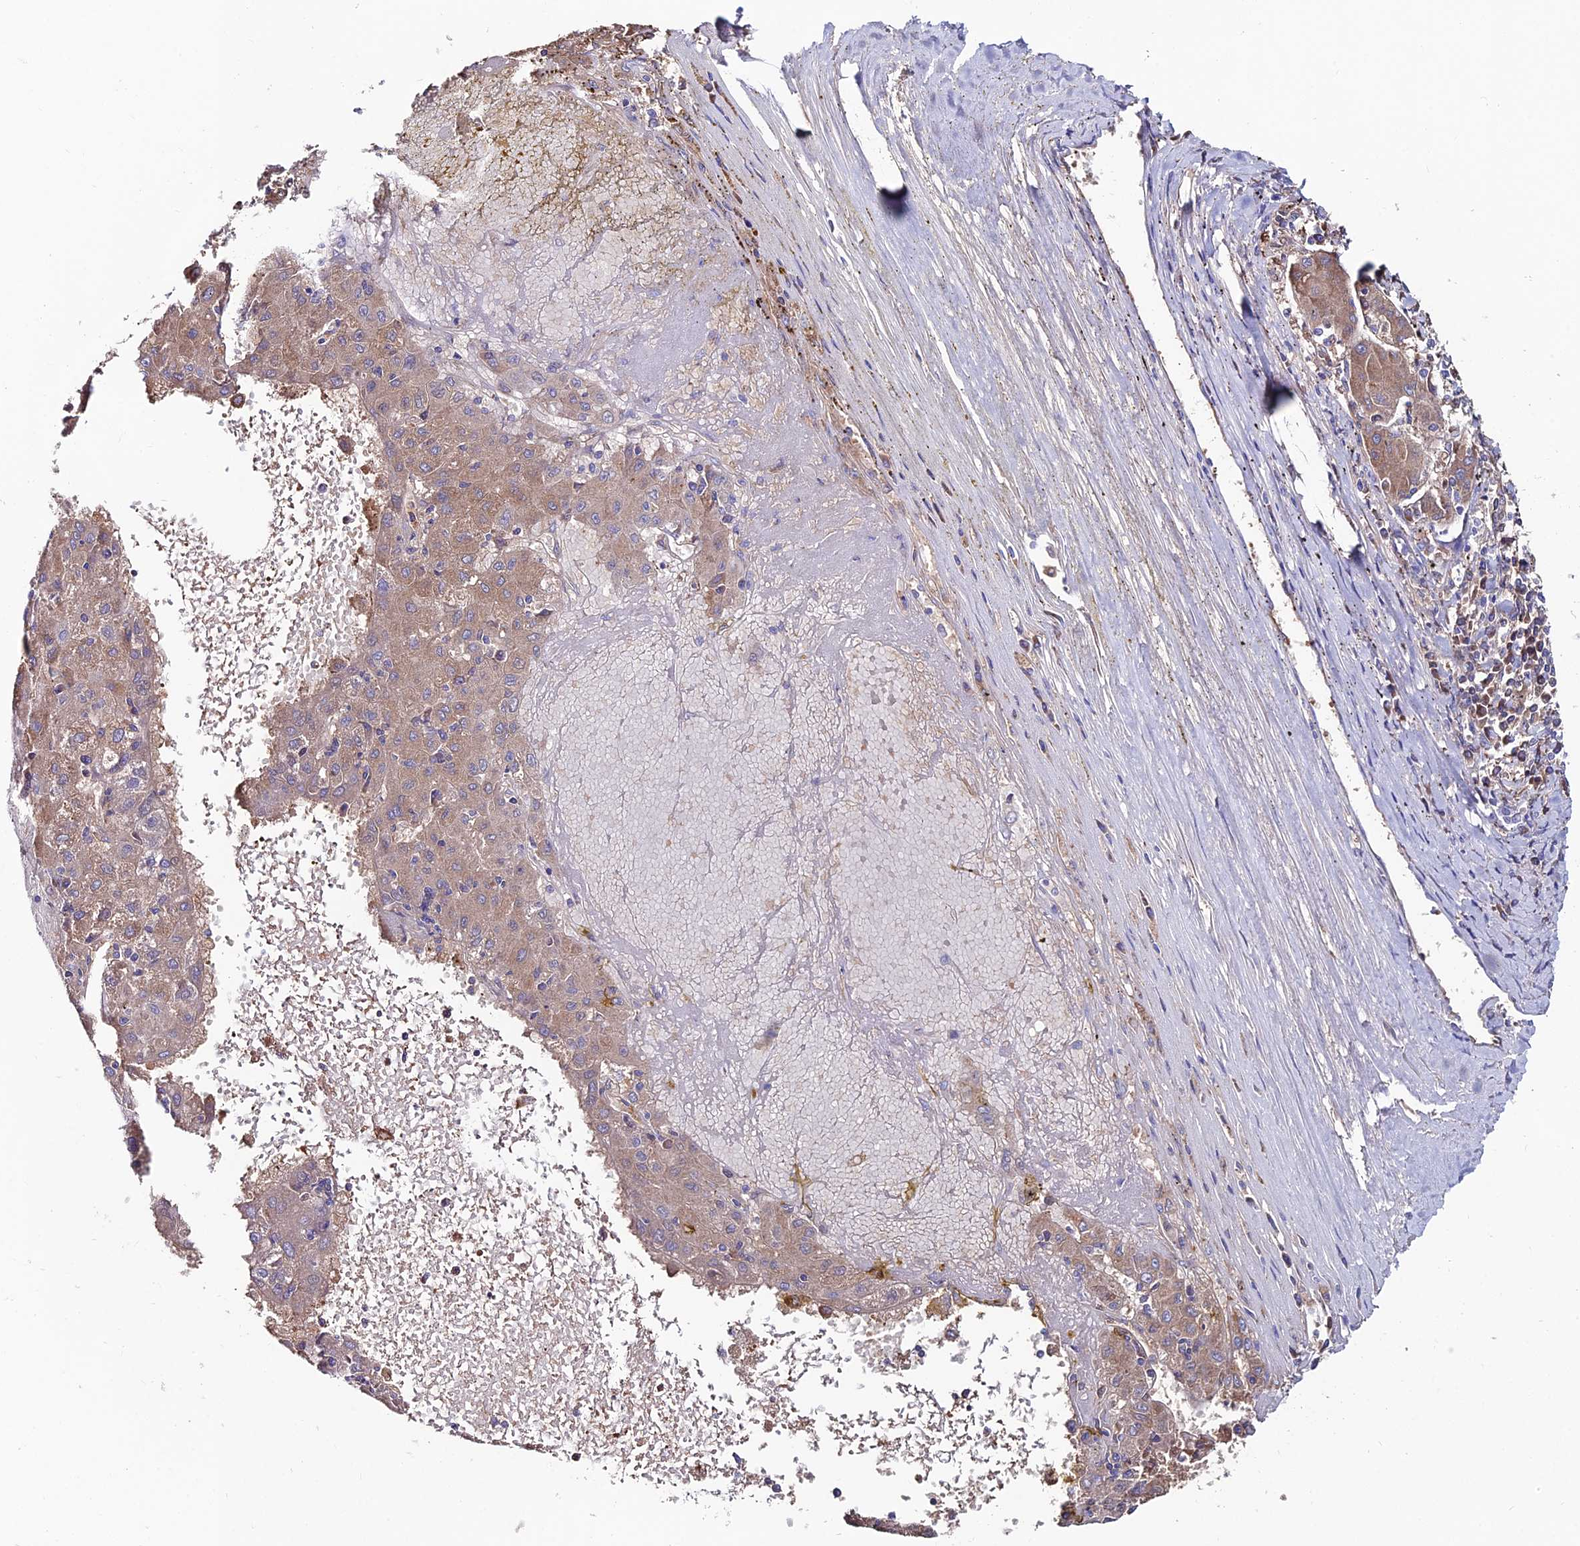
{"staining": {"intensity": "moderate", "quantity": ">75%", "location": "cytoplasmic/membranous"}, "tissue": "liver cancer", "cell_type": "Tumor cells", "image_type": "cancer", "snomed": [{"axis": "morphology", "description": "Carcinoma, Hepatocellular, NOS"}, {"axis": "topography", "description": "Liver"}], "caption": "Protein staining of liver cancer tissue exhibits moderate cytoplasmic/membranous expression in approximately >75% of tumor cells. The staining was performed using DAB, with brown indicating positive protein expression. Nuclei are stained blue with hematoxylin.", "gene": "SLC25A16", "patient": {"sex": "male", "age": 72}}